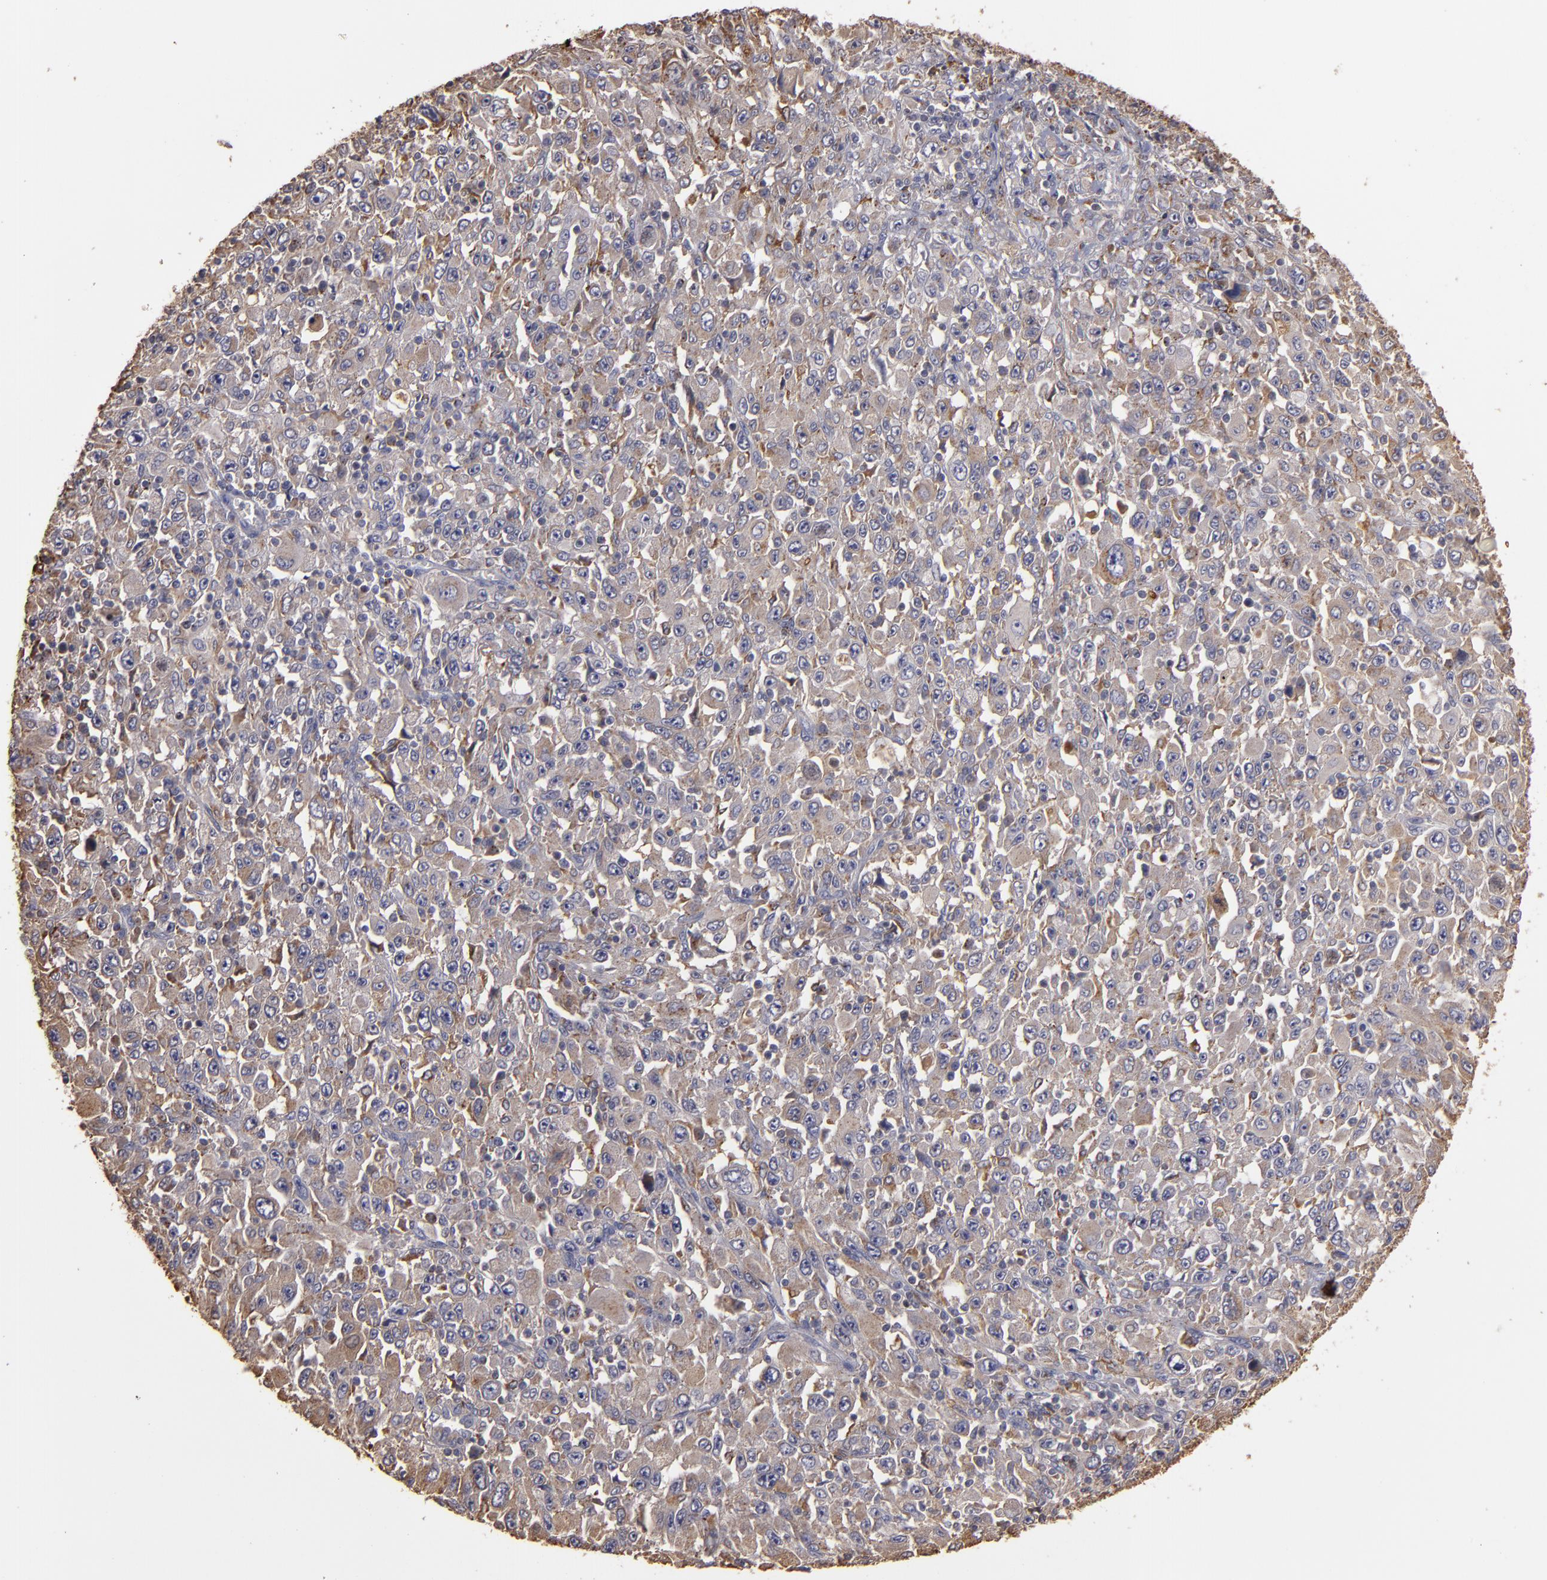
{"staining": {"intensity": "weak", "quantity": ">75%", "location": "cytoplasmic/membranous"}, "tissue": "melanoma", "cell_type": "Tumor cells", "image_type": "cancer", "snomed": [{"axis": "morphology", "description": "Malignant melanoma, Metastatic site"}, {"axis": "topography", "description": "Skin"}], "caption": "A low amount of weak cytoplasmic/membranous expression is appreciated in about >75% of tumor cells in malignant melanoma (metastatic site) tissue.", "gene": "TRAF1", "patient": {"sex": "female", "age": 56}}